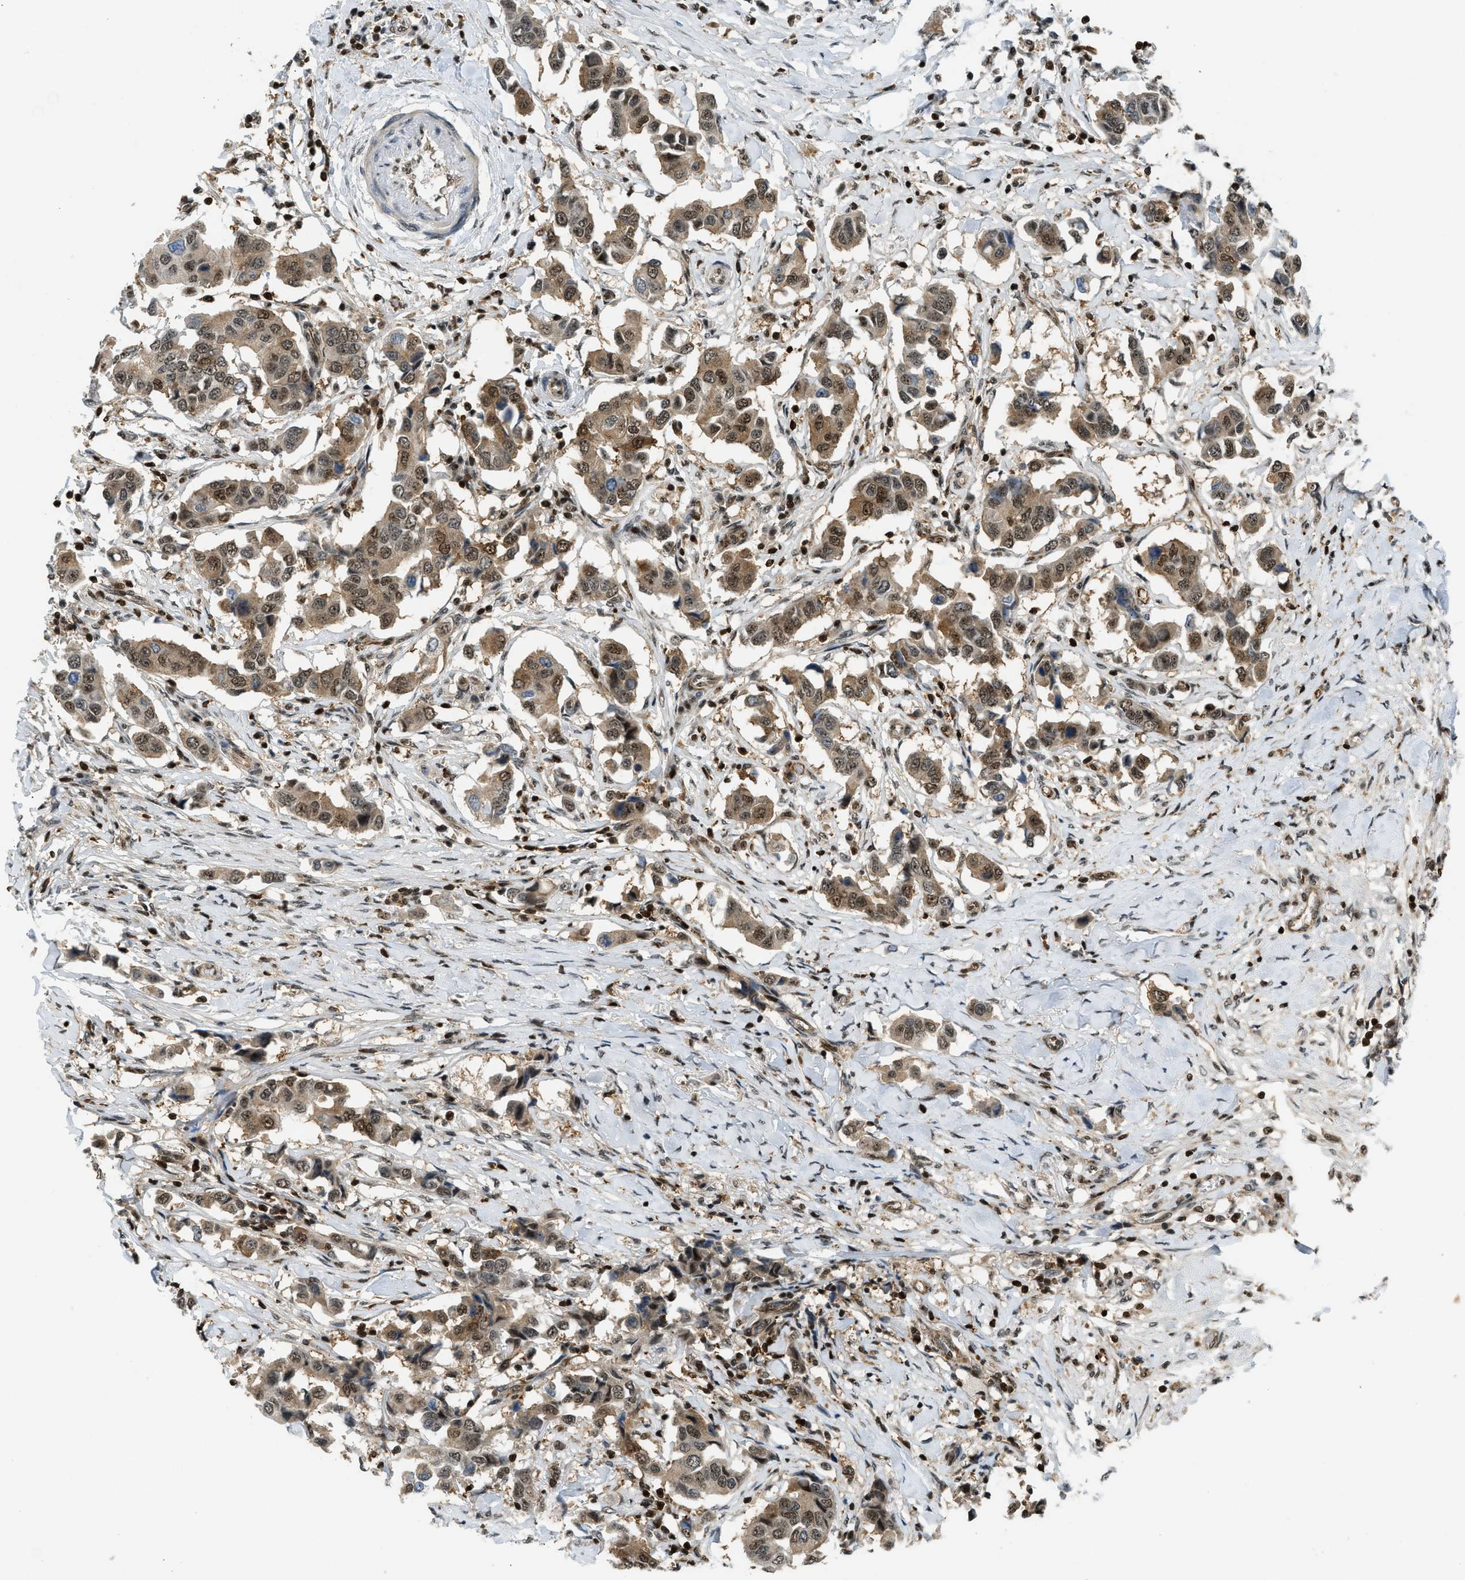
{"staining": {"intensity": "moderate", "quantity": ">75%", "location": "cytoplasmic/membranous,nuclear"}, "tissue": "breast cancer", "cell_type": "Tumor cells", "image_type": "cancer", "snomed": [{"axis": "morphology", "description": "Duct carcinoma"}, {"axis": "topography", "description": "Breast"}], "caption": "This photomicrograph exhibits immunohistochemistry (IHC) staining of breast cancer, with medium moderate cytoplasmic/membranous and nuclear positivity in approximately >75% of tumor cells.", "gene": "E2F1", "patient": {"sex": "female", "age": 80}}